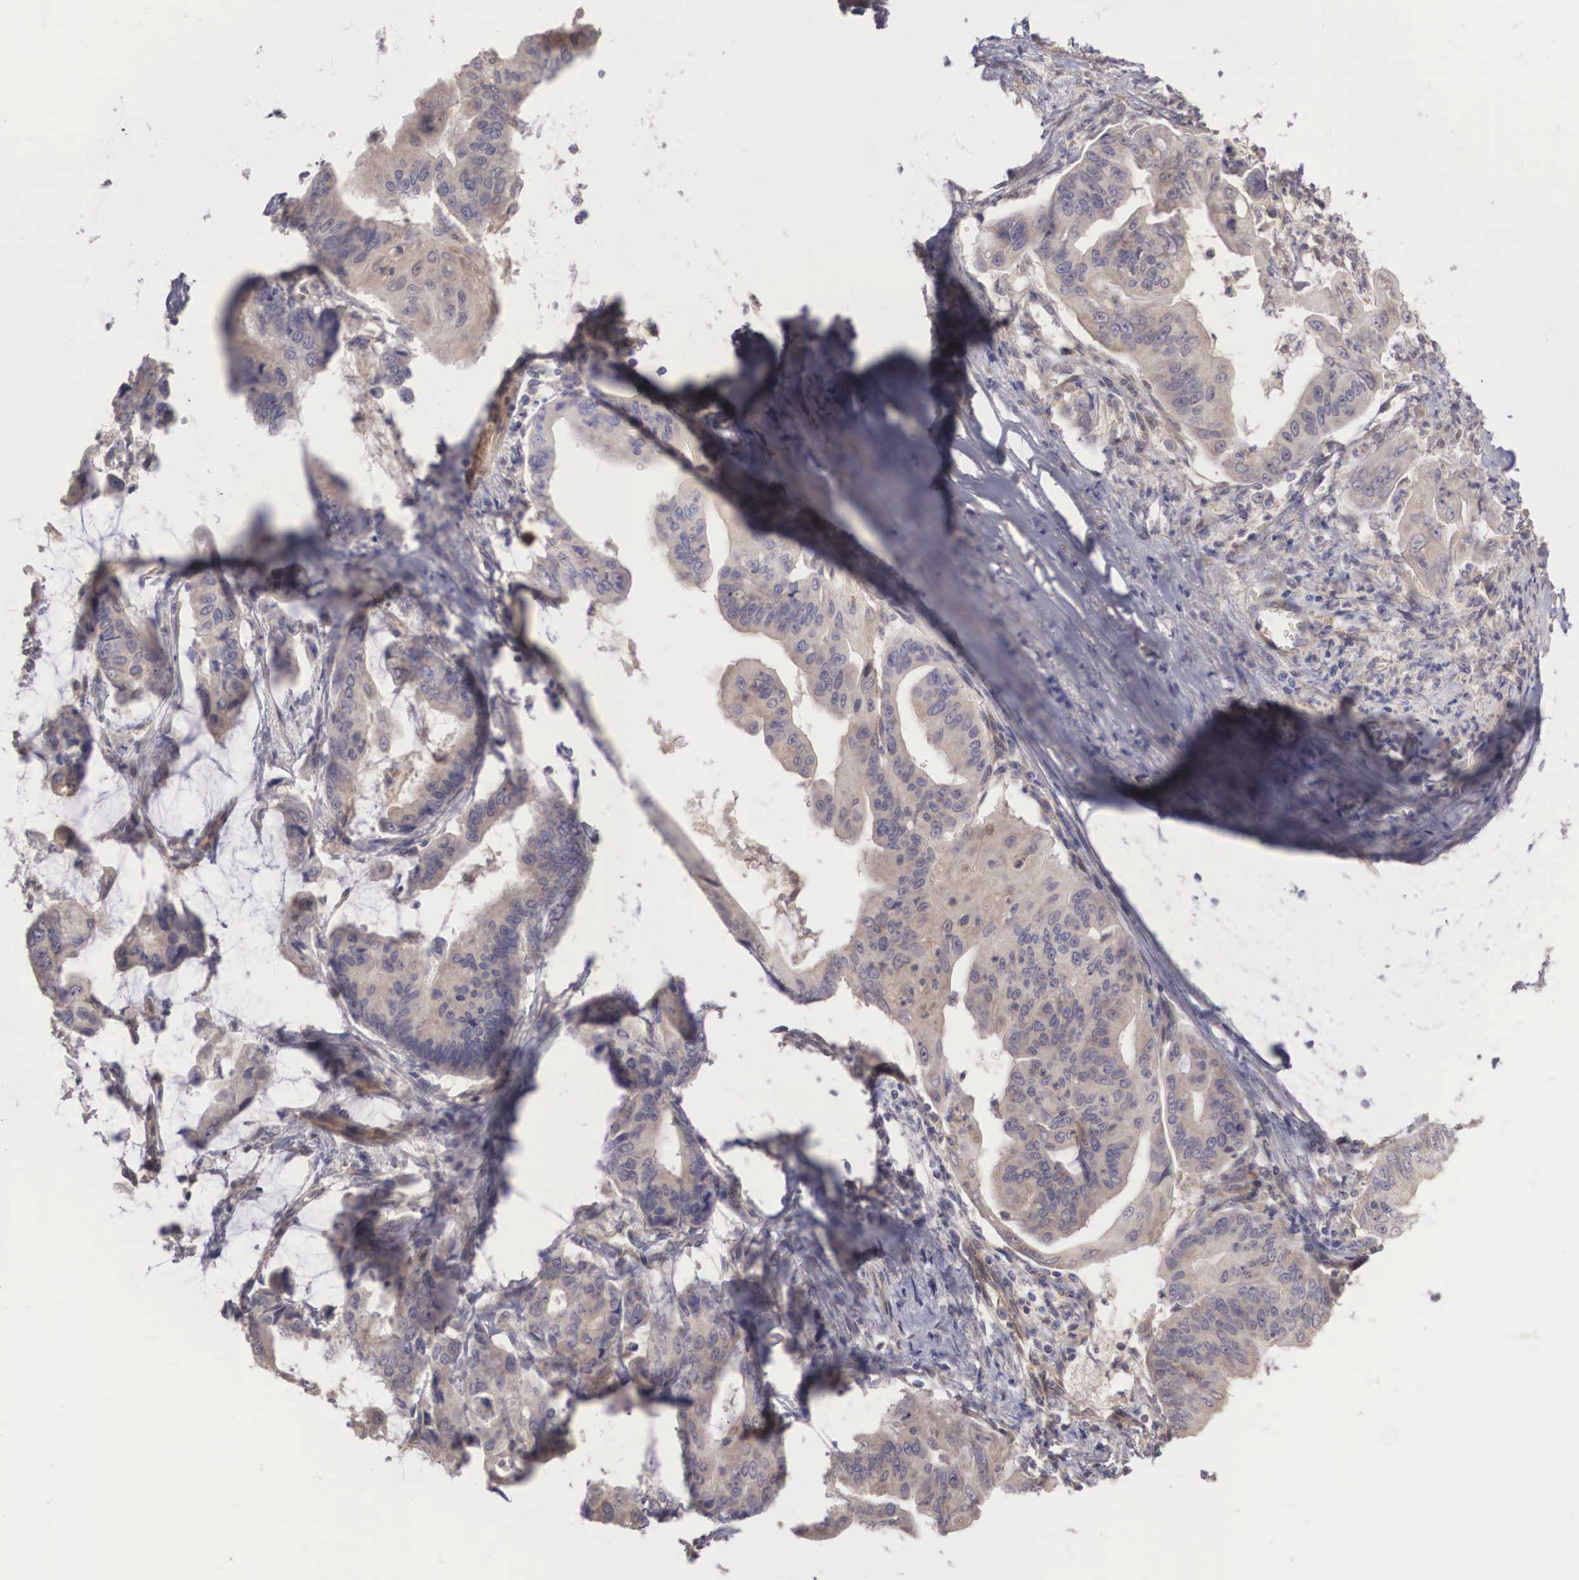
{"staining": {"intensity": "weak", "quantity": ">75%", "location": "cytoplasmic/membranous"}, "tissue": "stomach cancer", "cell_type": "Tumor cells", "image_type": "cancer", "snomed": [{"axis": "morphology", "description": "Adenocarcinoma, NOS"}, {"axis": "topography", "description": "Stomach, upper"}], "caption": "Stomach adenocarcinoma stained with a brown dye exhibits weak cytoplasmic/membranous positive staining in approximately >75% of tumor cells.", "gene": "DNAJB7", "patient": {"sex": "male", "age": 80}}